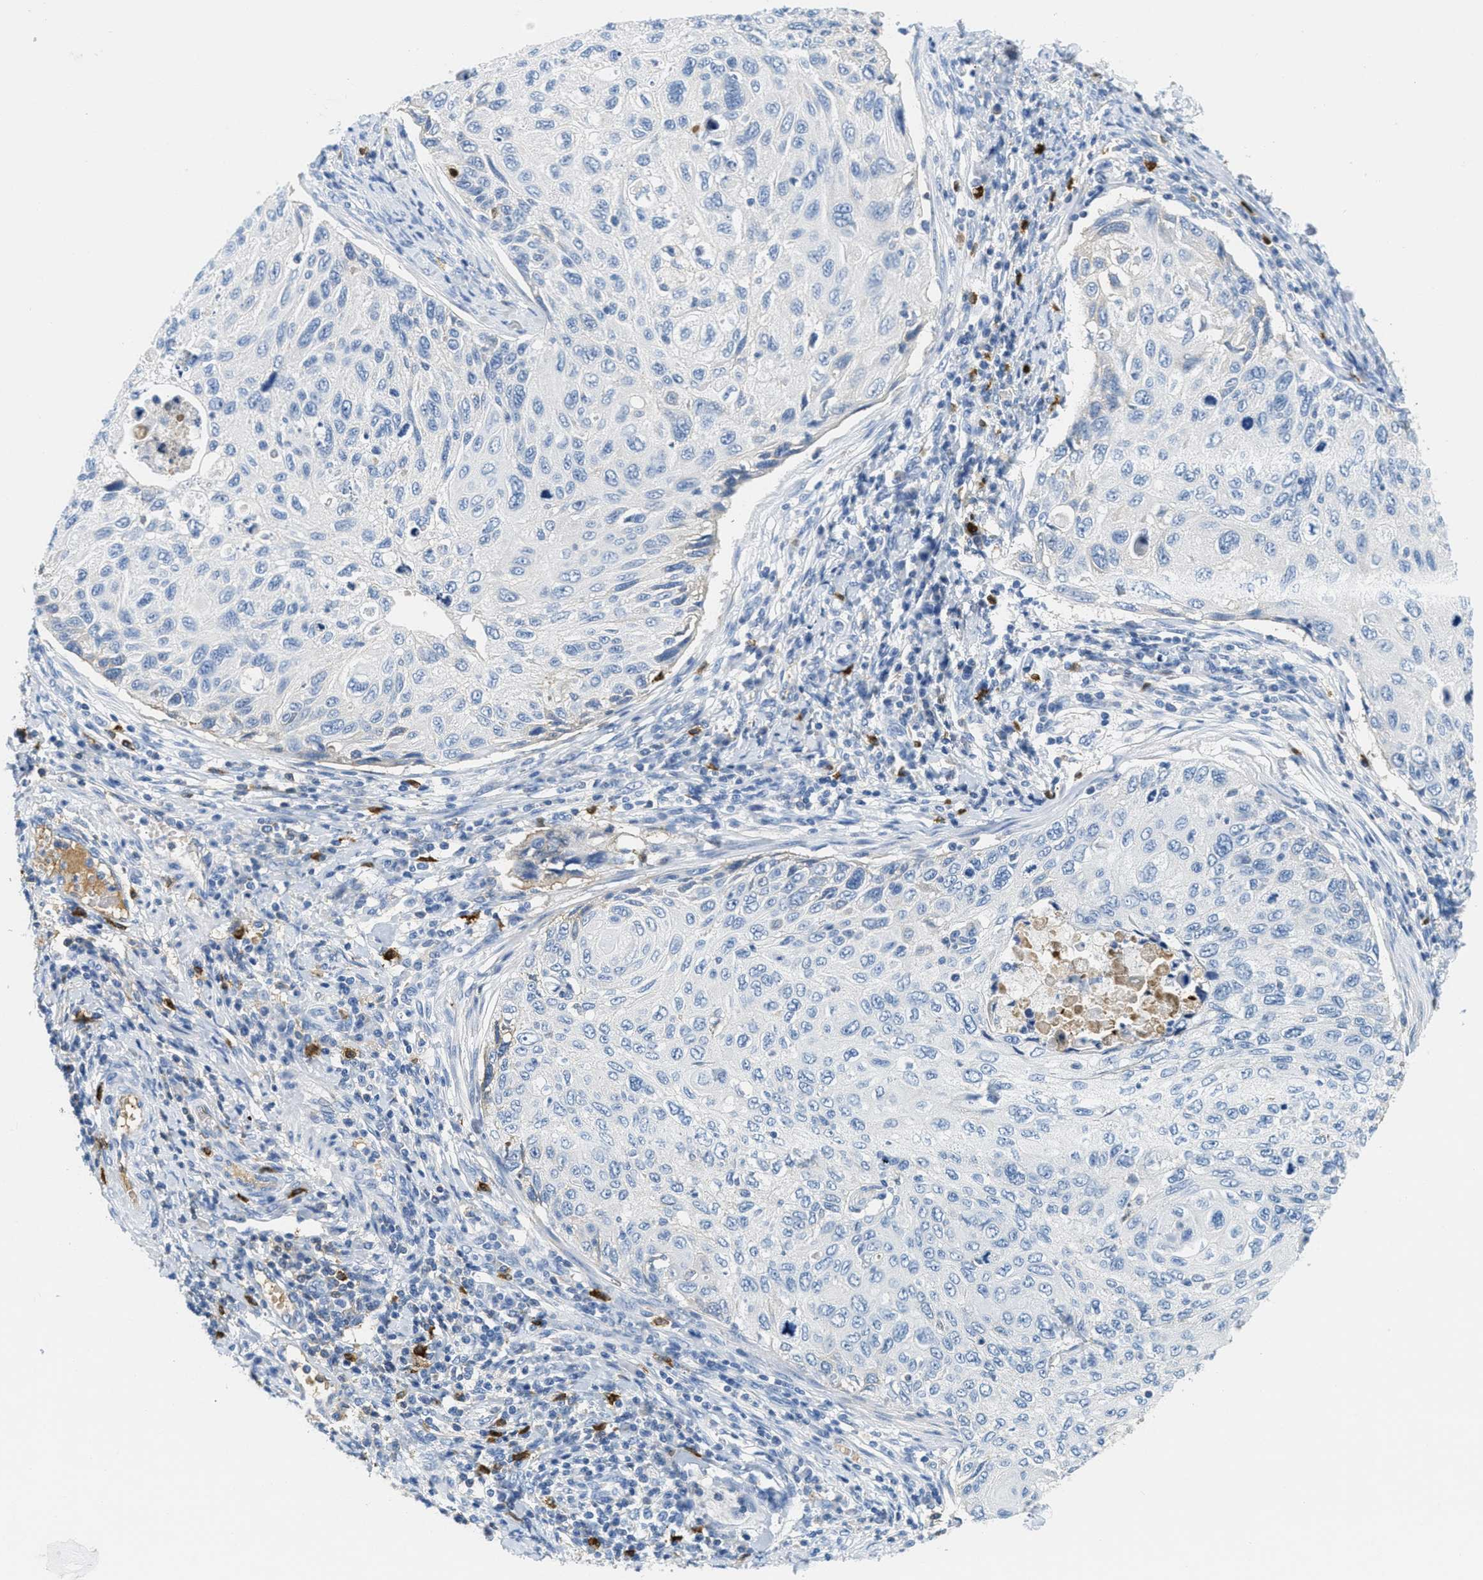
{"staining": {"intensity": "negative", "quantity": "none", "location": "none"}, "tissue": "cervical cancer", "cell_type": "Tumor cells", "image_type": "cancer", "snomed": [{"axis": "morphology", "description": "Squamous cell carcinoma, NOS"}, {"axis": "topography", "description": "Cervix"}], "caption": "Immunohistochemistry (IHC) image of neoplastic tissue: cervical squamous cell carcinoma stained with DAB reveals no significant protein positivity in tumor cells. (DAB (3,3'-diaminobenzidine) immunohistochemistry (IHC) with hematoxylin counter stain).", "gene": "SERPINA1", "patient": {"sex": "female", "age": 70}}